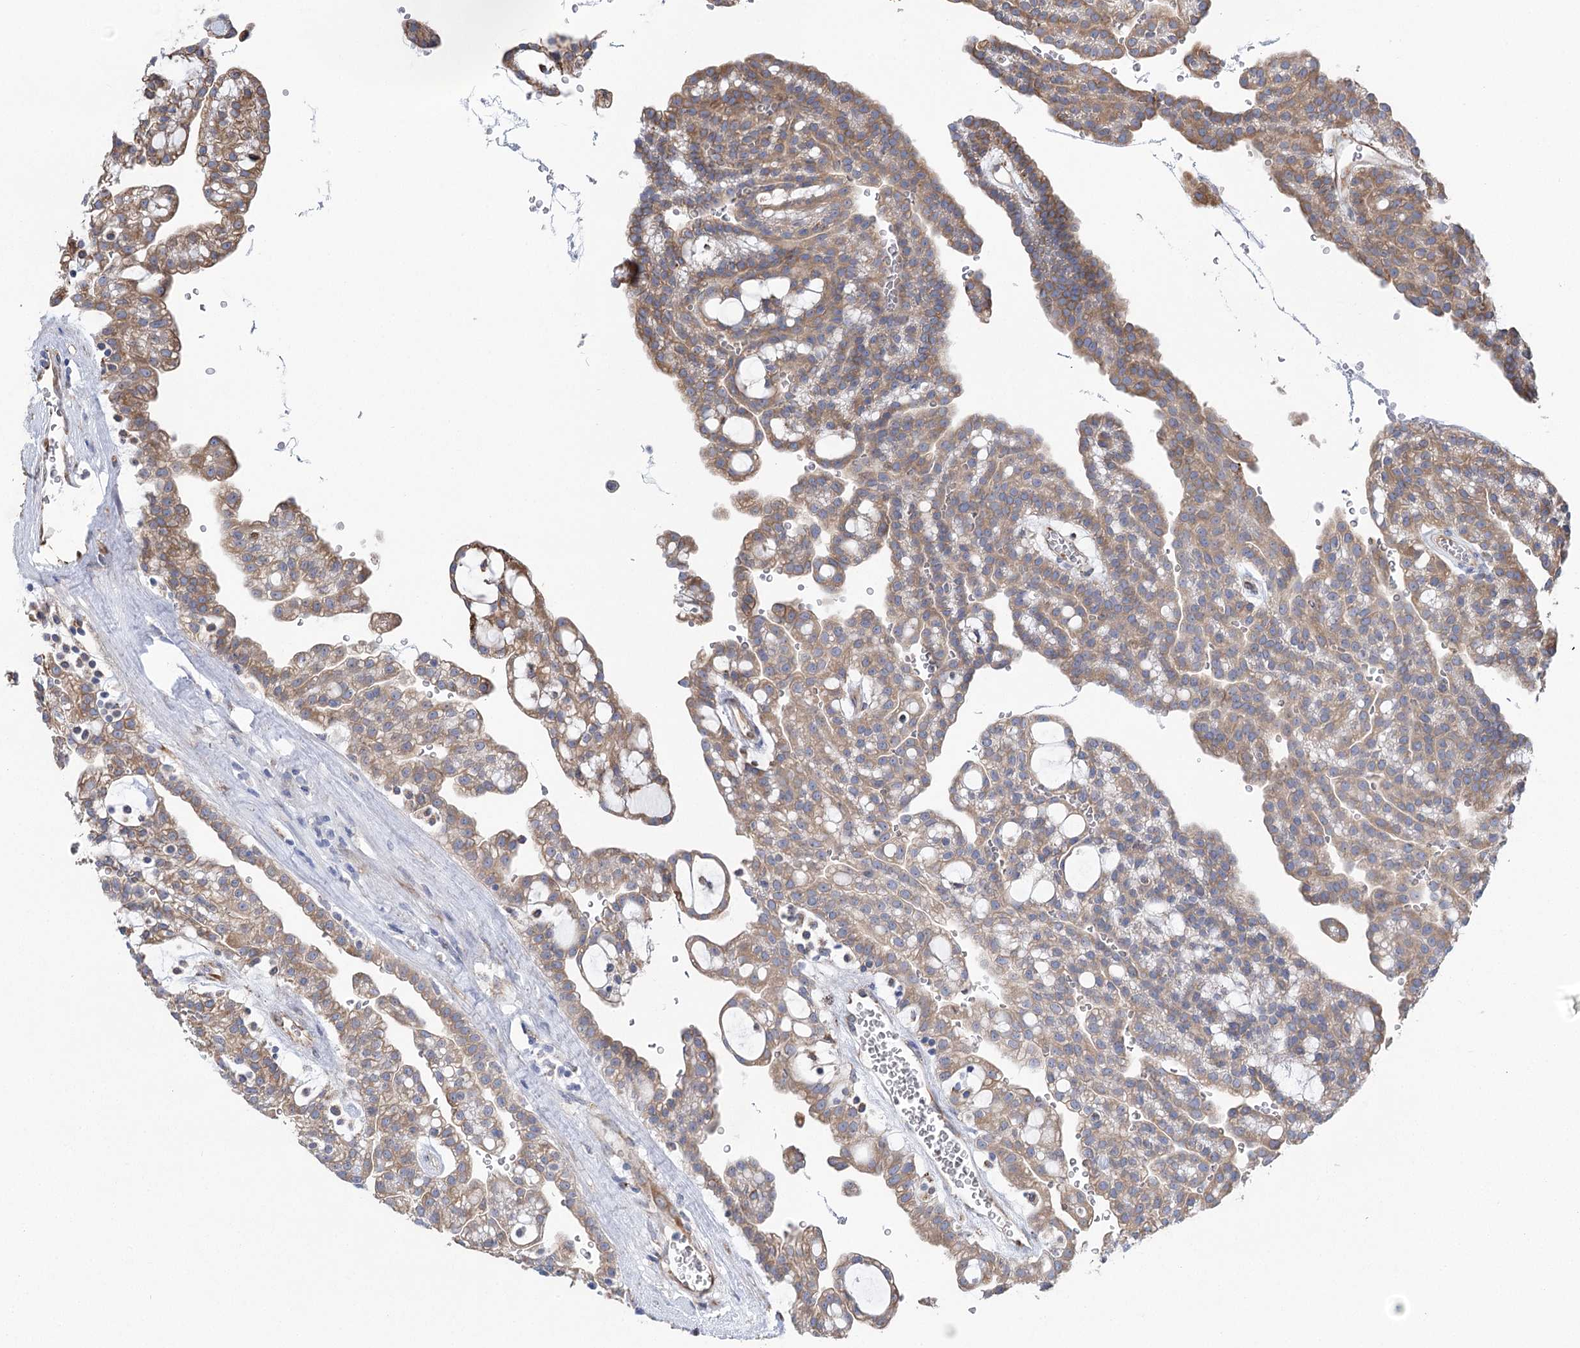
{"staining": {"intensity": "moderate", "quantity": "25%-75%", "location": "cytoplasmic/membranous"}, "tissue": "renal cancer", "cell_type": "Tumor cells", "image_type": "cancer", "snomed": [{"axis": "morphology", "description": "Adenocarcinoma, NOS"}, {"axis": "topography", "description": "Kidney"}], "caption": "Immunohistochemical staining of renal adenocarcinoma exhibits medium levels of moderate cytoplasmic/membranous protein expression in approximately 25%-75% of tumor cells.", "gene": "METTL24", "patient": {"sex": "male", "age": 63}}